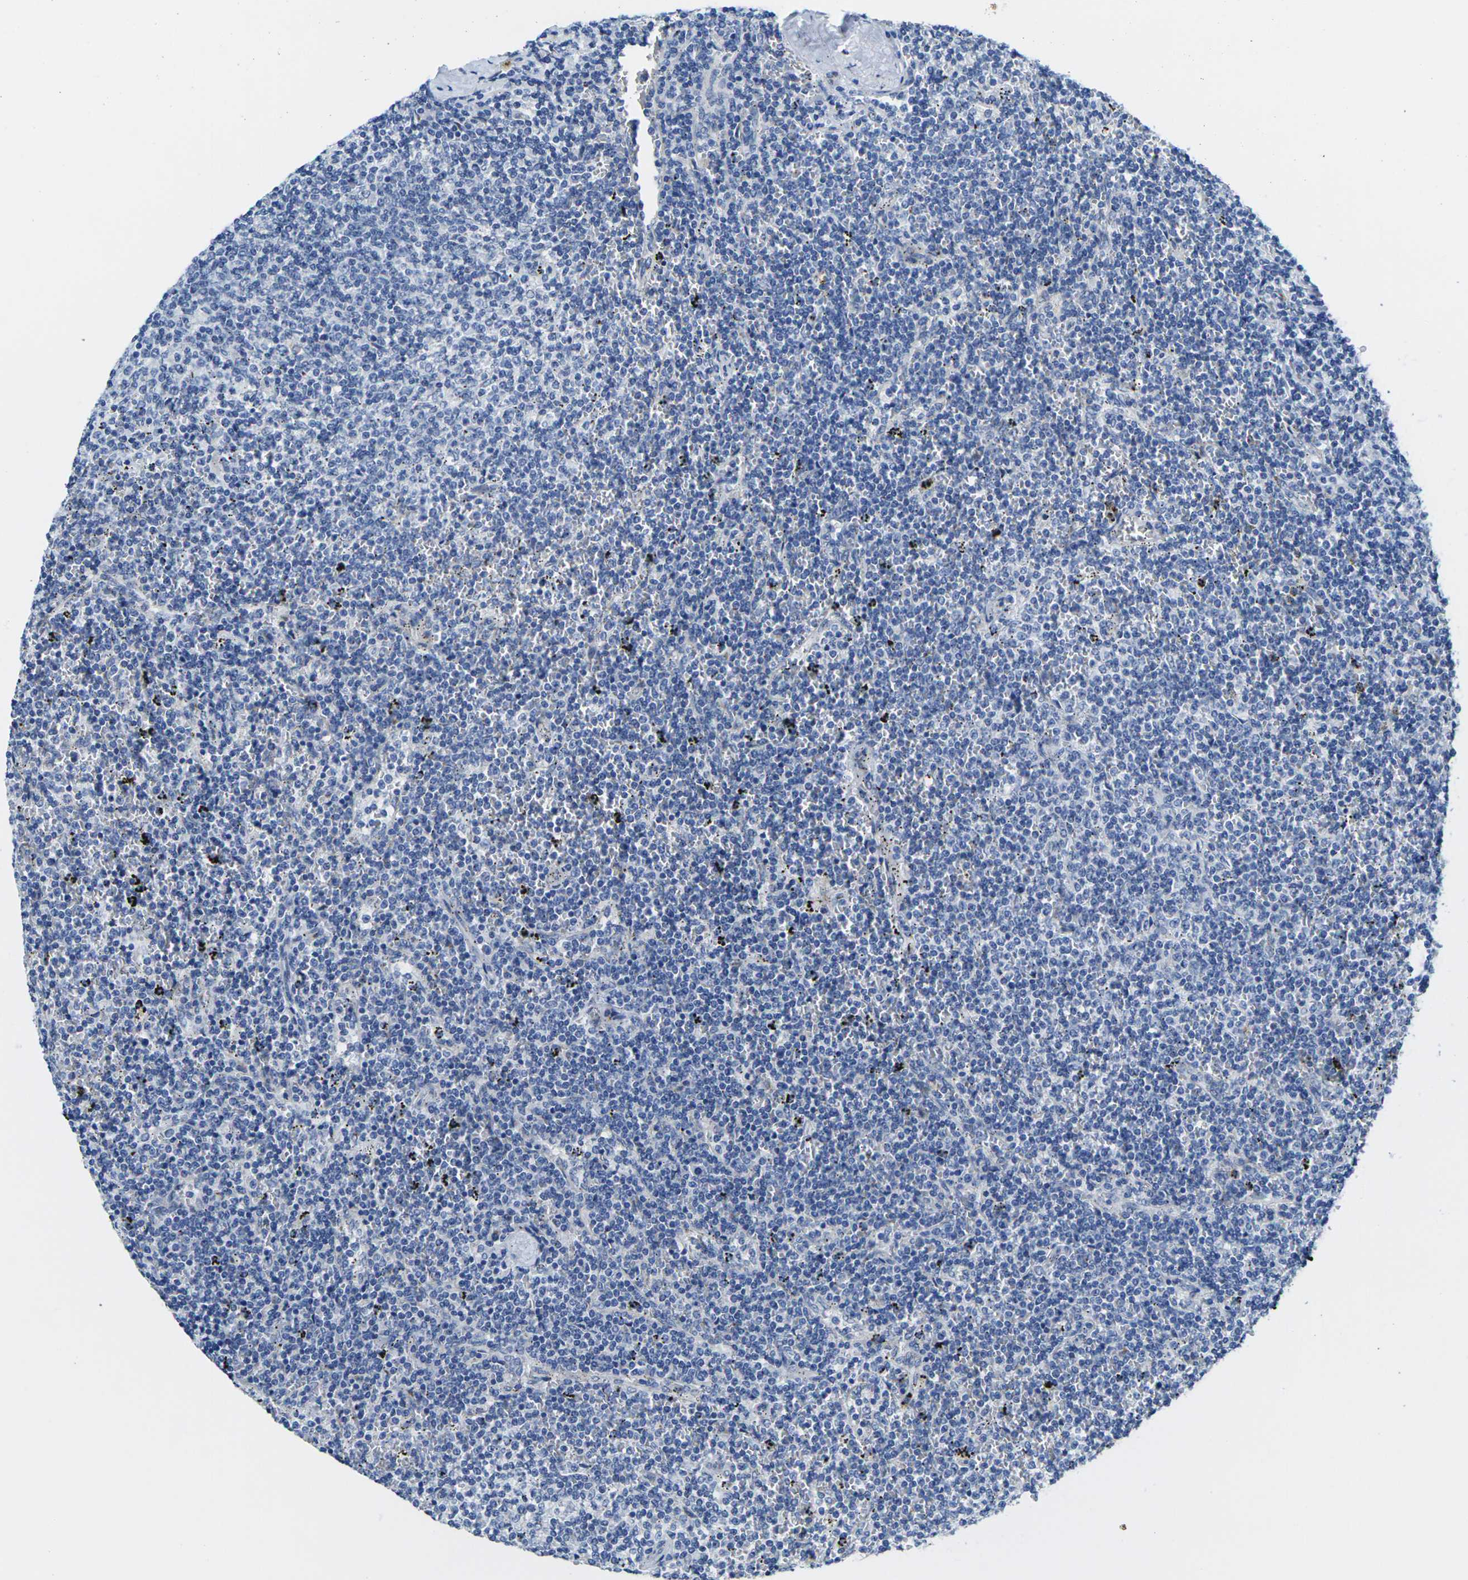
{"staining": {"intensity": "negative", "quantity": "none", "location": "none"}, "tissue": "lymphoma", "cell_type": "Tumor cells", "image_type": "cancer", "snomed": [{"axis": "morphology", "description": "Malignant lymphoma, non-Hodgkin's type, Low grade"}, {"axis": "topography", "description": "Spleen"}], "caption": "Low-grade malignant lymphoma, non-Hodgkin's type stained for a protein using IHC demonstrates no staining tumor cells.", "gene": "CRK", "patient": {"sex": "female", "age": 50}}